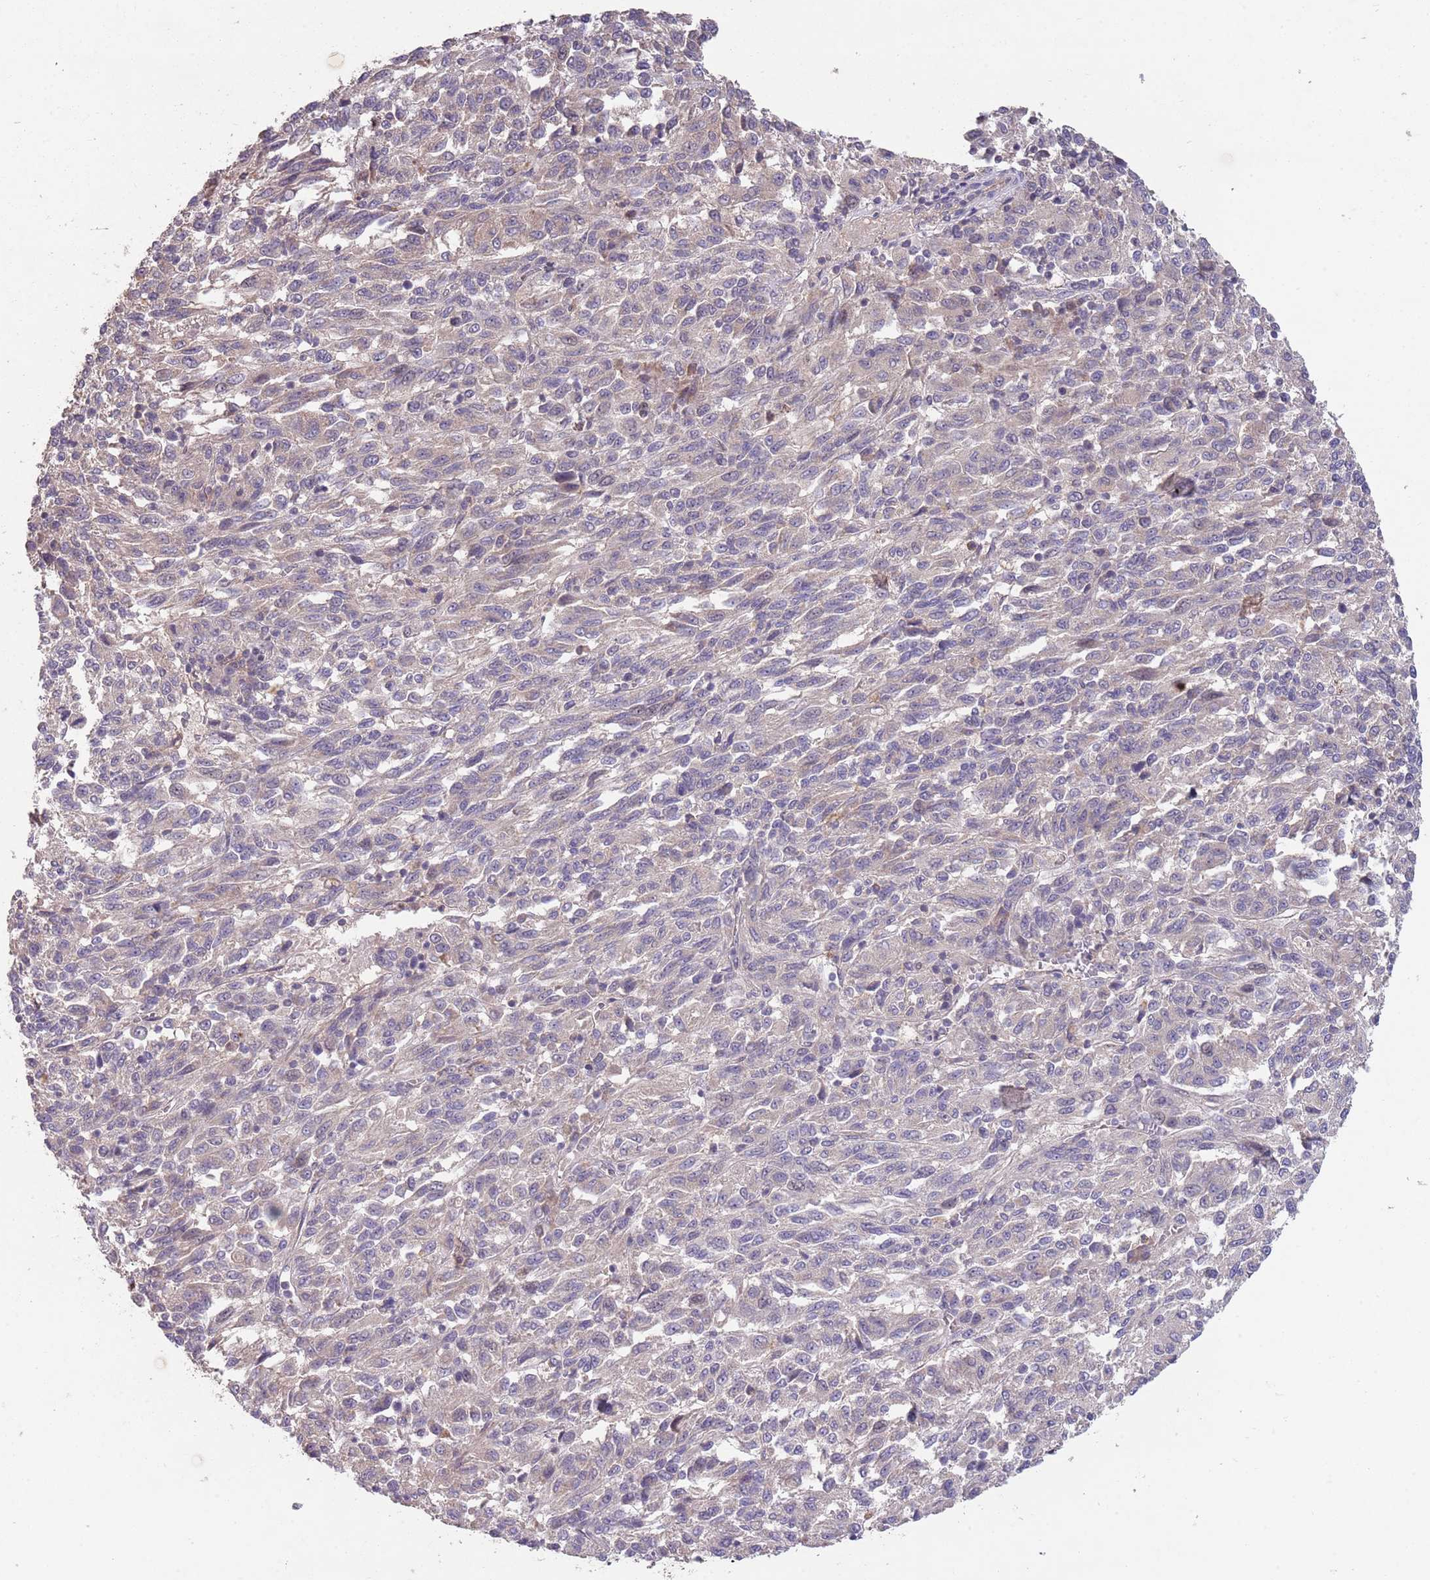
{"staining": {"intensity": "negative", "quantity": "none", "location": "none"}, "tissue": "melanoma", "cell_type": "Tumor cells", "image_type": "cancer", "snomed": [{"axis": "morphology", "description": "Malignant melanoma, Metastatic site"}, {"axis": "topography", "description": "Lung"}], "caption": "Photomicrograph shows no protein positivity in tumor cells of melanoma tissue.", "gene": "MEI1", "patient": {"sex": "male", "age": 64}}